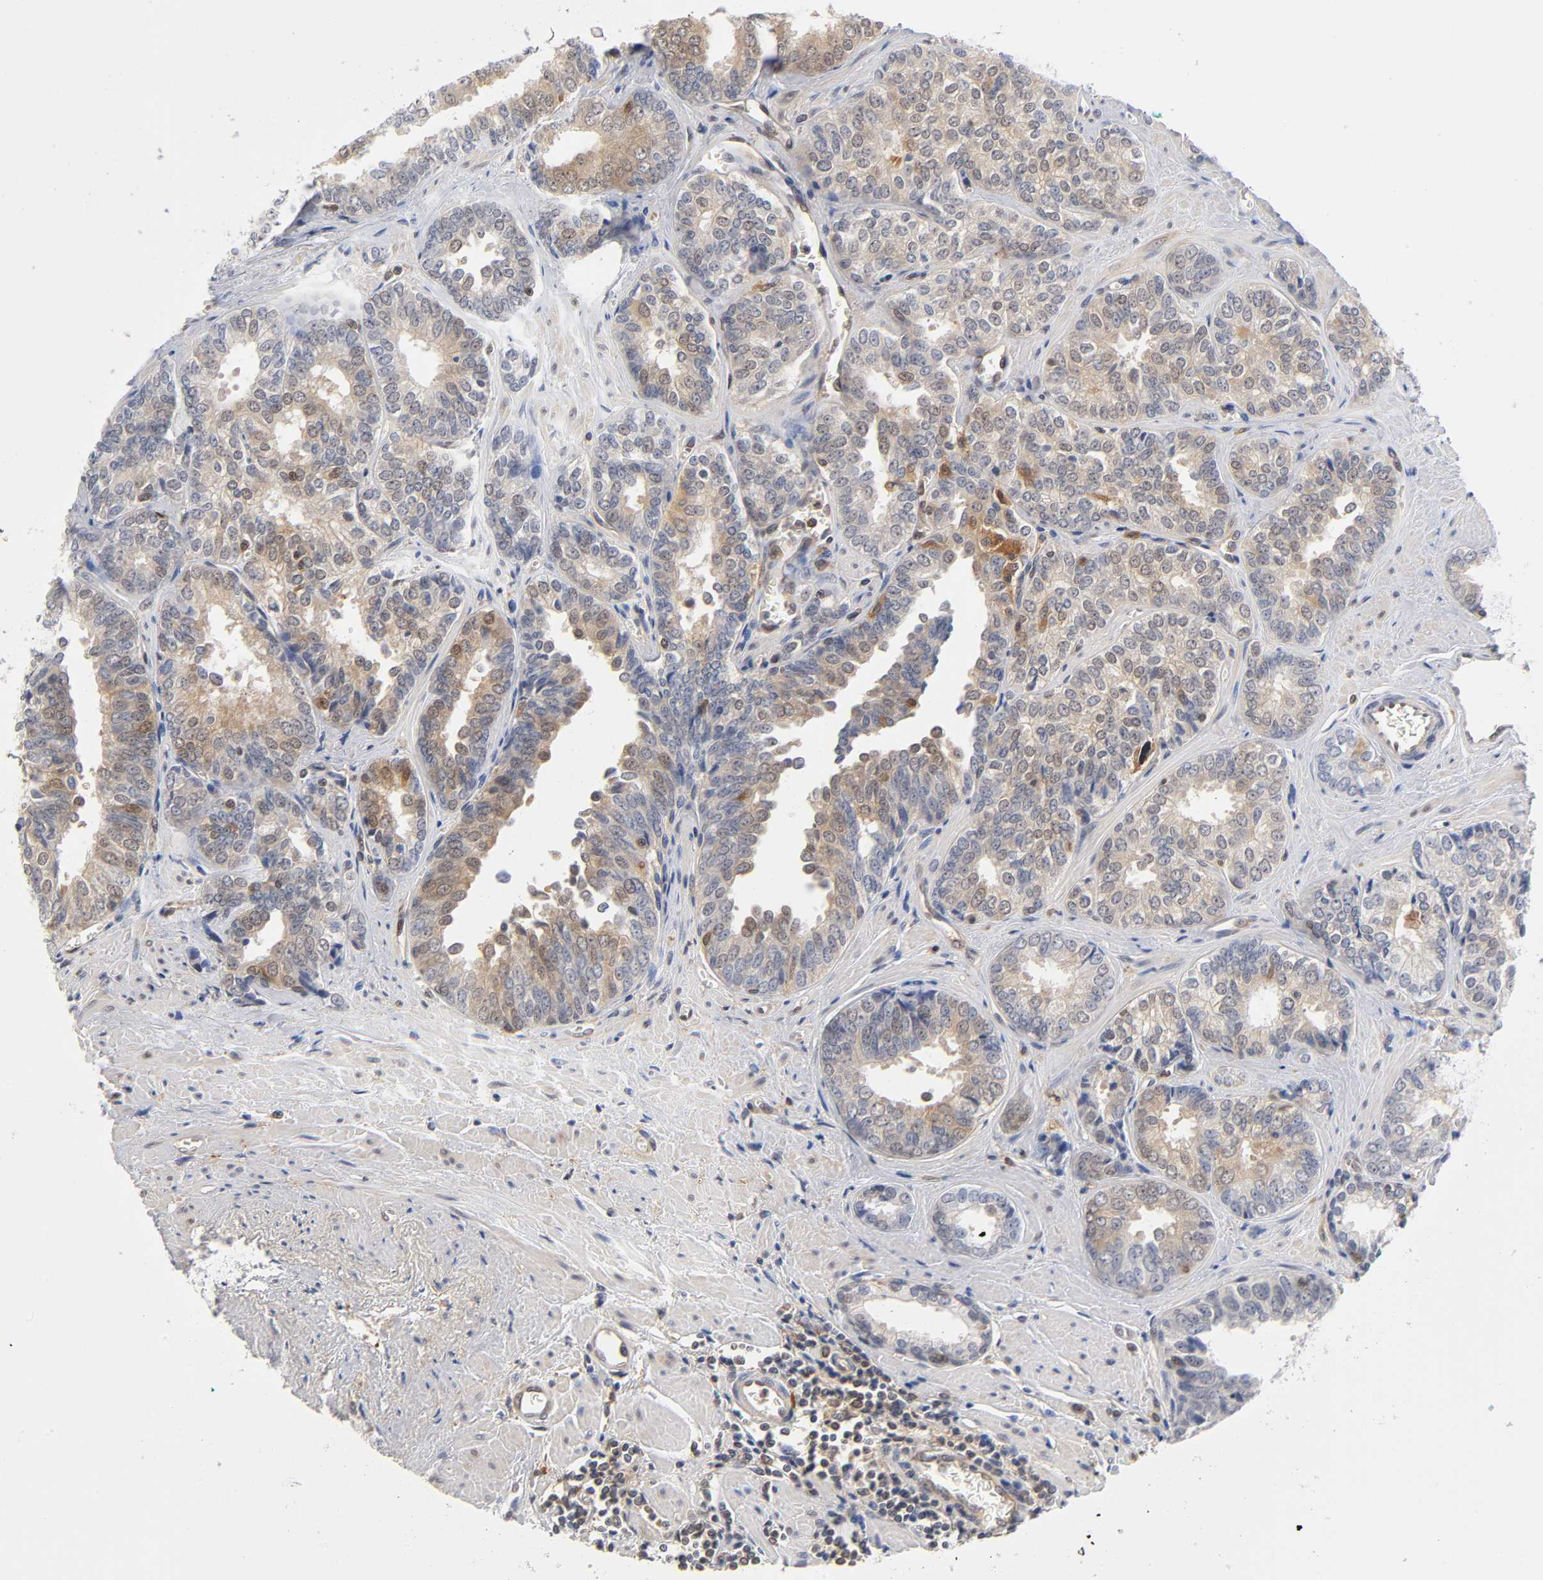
{"staining": {"intensity": "weak", "quantity": "25%-75%", "location": "cytoplasmic/membranous"}, "tissue": "prostate cancer", "cell_type": "Tumor cells", "image_type": "cancer", "snomed": [{"axis": "morphology", "description": "Adenocarcinoma, High grade"}, {"axis": "topography", "description": "Prostate"}], "caption": "Prostate high-grade adenocarcinoma was stained to show a protein in brown. There is low levels of weak cytoplasmic/membranous positivity in about 25%-75% of tumor cells.", "gene": "DFFB", "patient": {"sex": "male", "age": 67}}